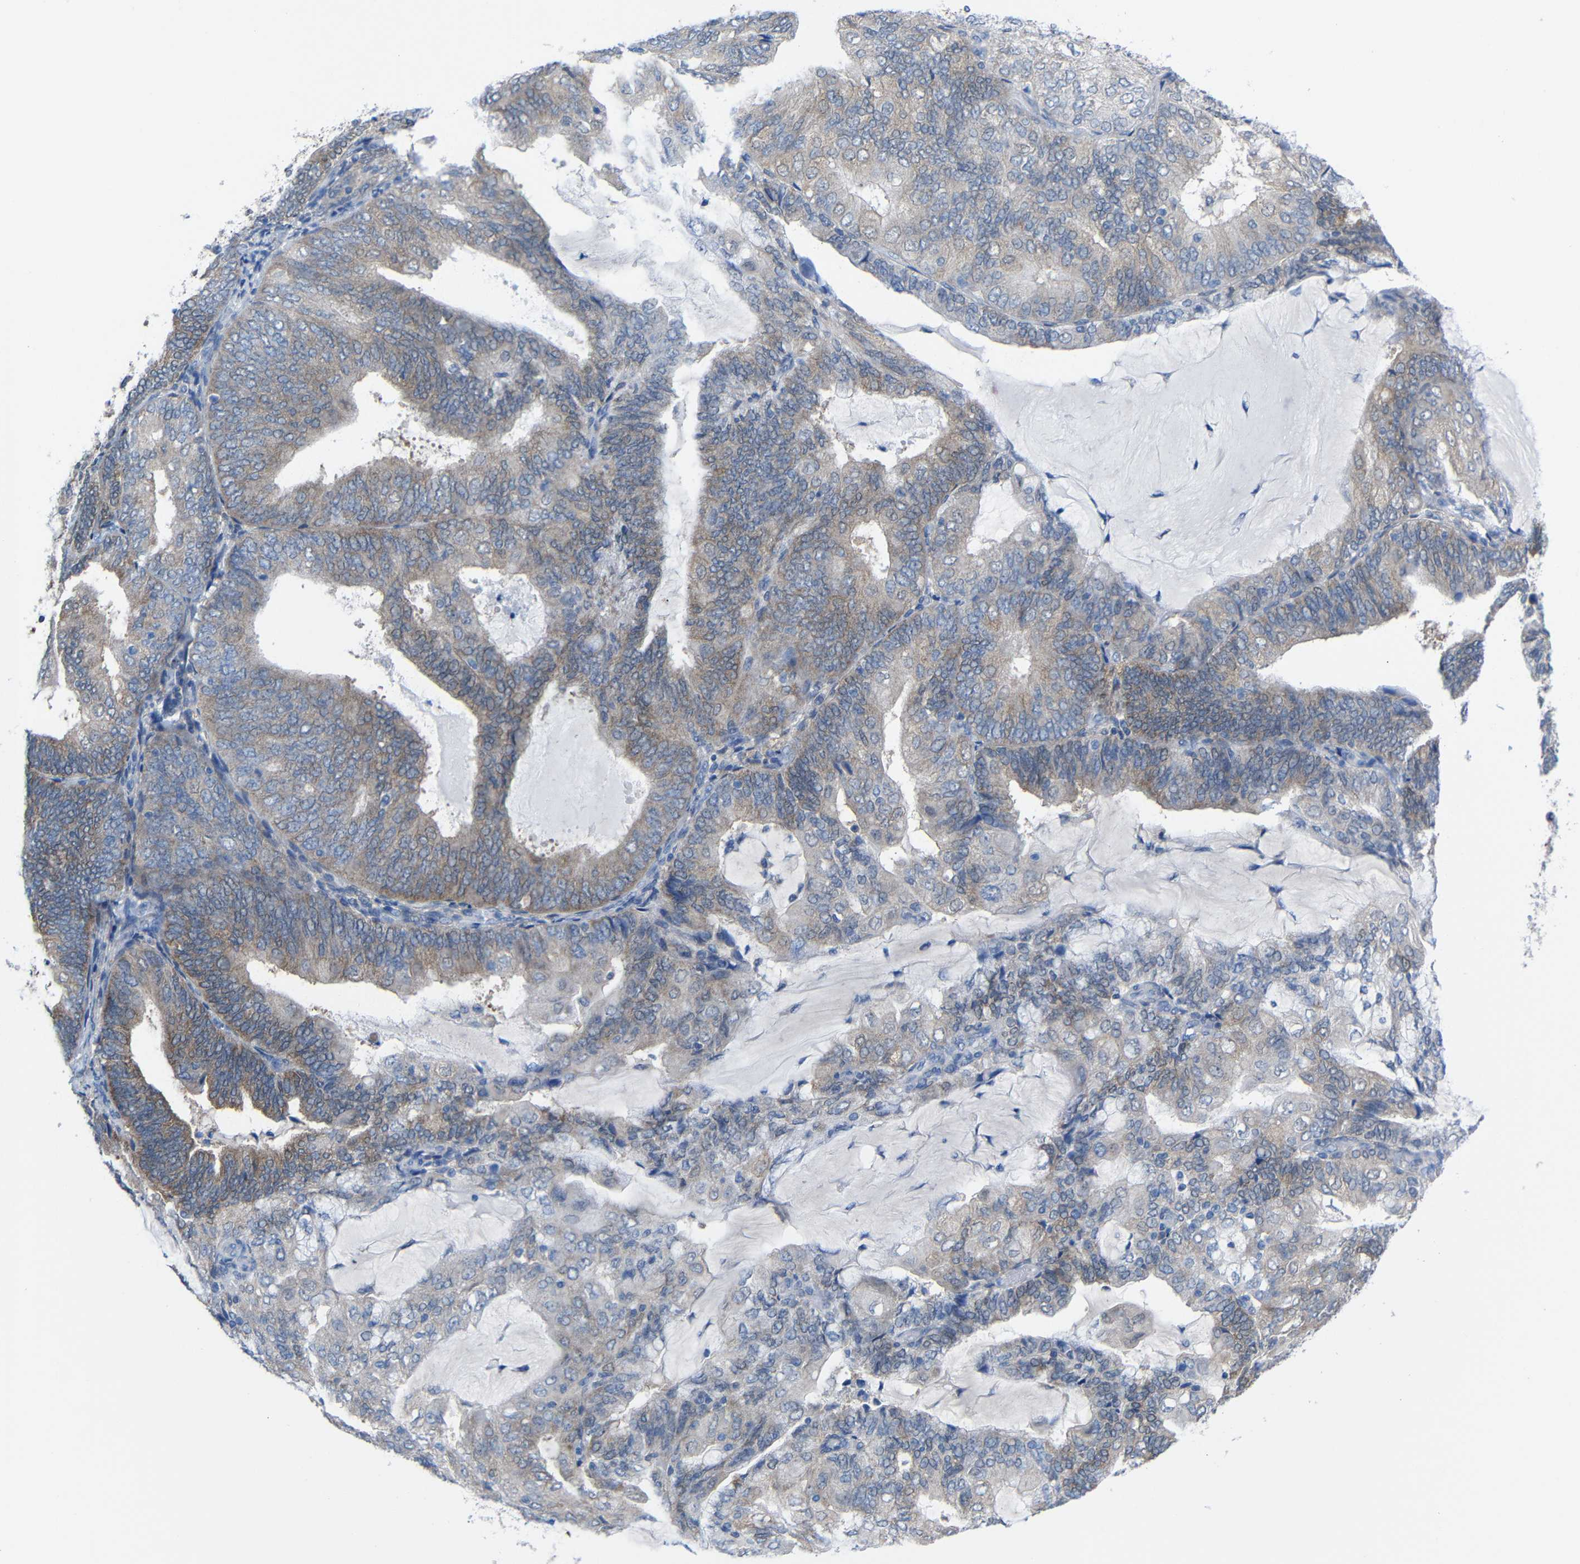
{"staining": {"intensity": "weak", "quantity": ">75%", "location": "cytoplasmic/membranous"}, "tissue": "endometrial cancer", "cell_type": "Tumor cells", "image_type": "cancer", "snomed": [{"axis": "morphology", "description": "Adenocarcinoma, NOS"}, {"axis": "topography", "description": "Endometrium"}], "caption": "Endometrial adenocarcinoma stained with IHC demonstrates weak cytoplasmic/membranous staining in approximately >75% of tumor cells.", "gene": "PEBP1", "patient": {"sex": "female", "age": 81}}